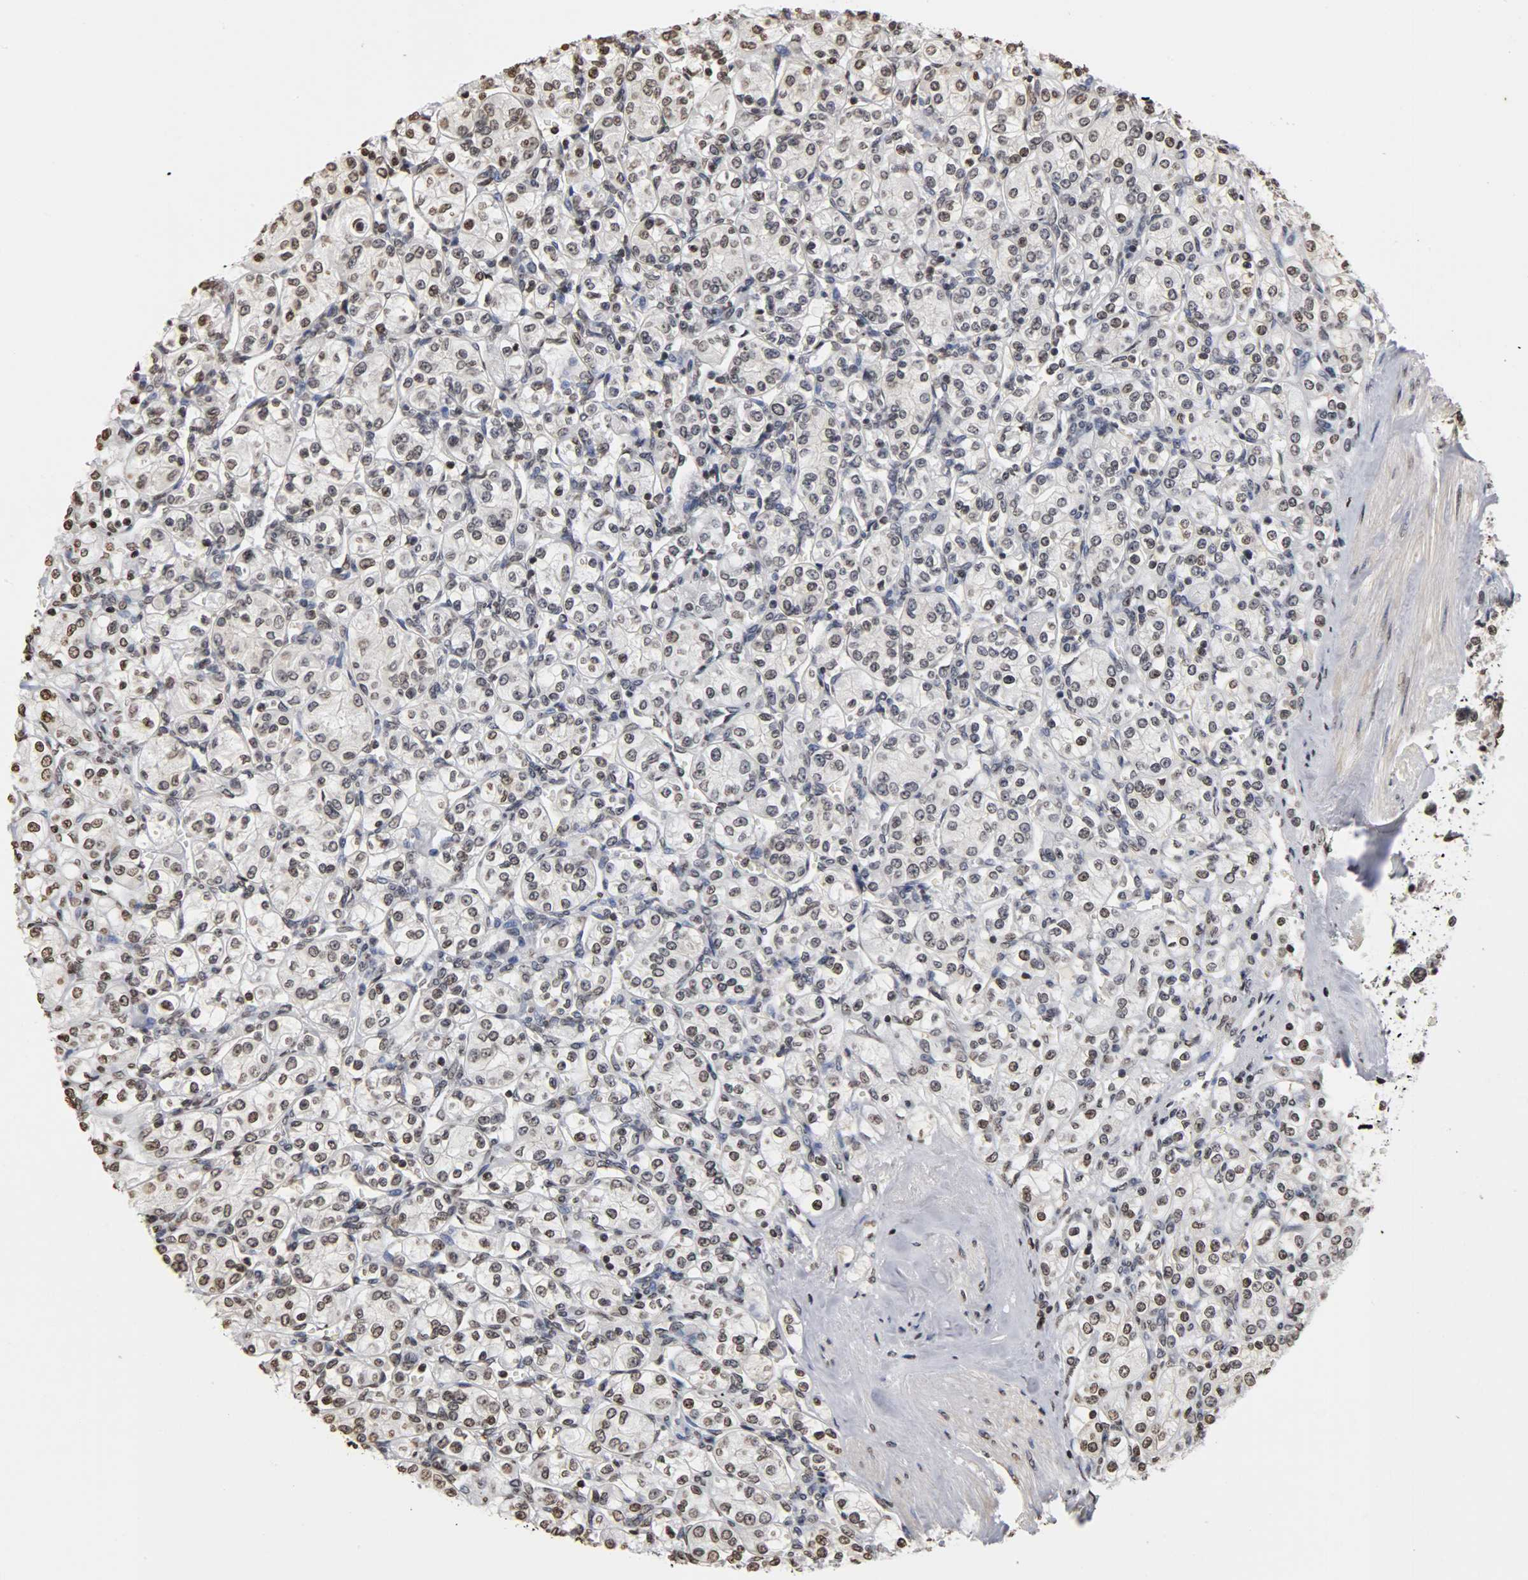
{"staining": {"intensity": "moderate", "quantity": "<25%", "location": "nuclear"}, "tissue": "renal cancer", "cell_type": "Tumor cells", "image_type": "cancer", "snomed": [{"axis": "morphology", "description": "Adenocarcinoma, NOS"}, {"axis": "topography", "description": "Kidney"}], "caption": "Renal cancer stained with a brown dye displays moderate nuclear positive expression in about <25% of tumor cells.", "gene": "ERCC2", "patient": {"sex": "male", "age": 77}}